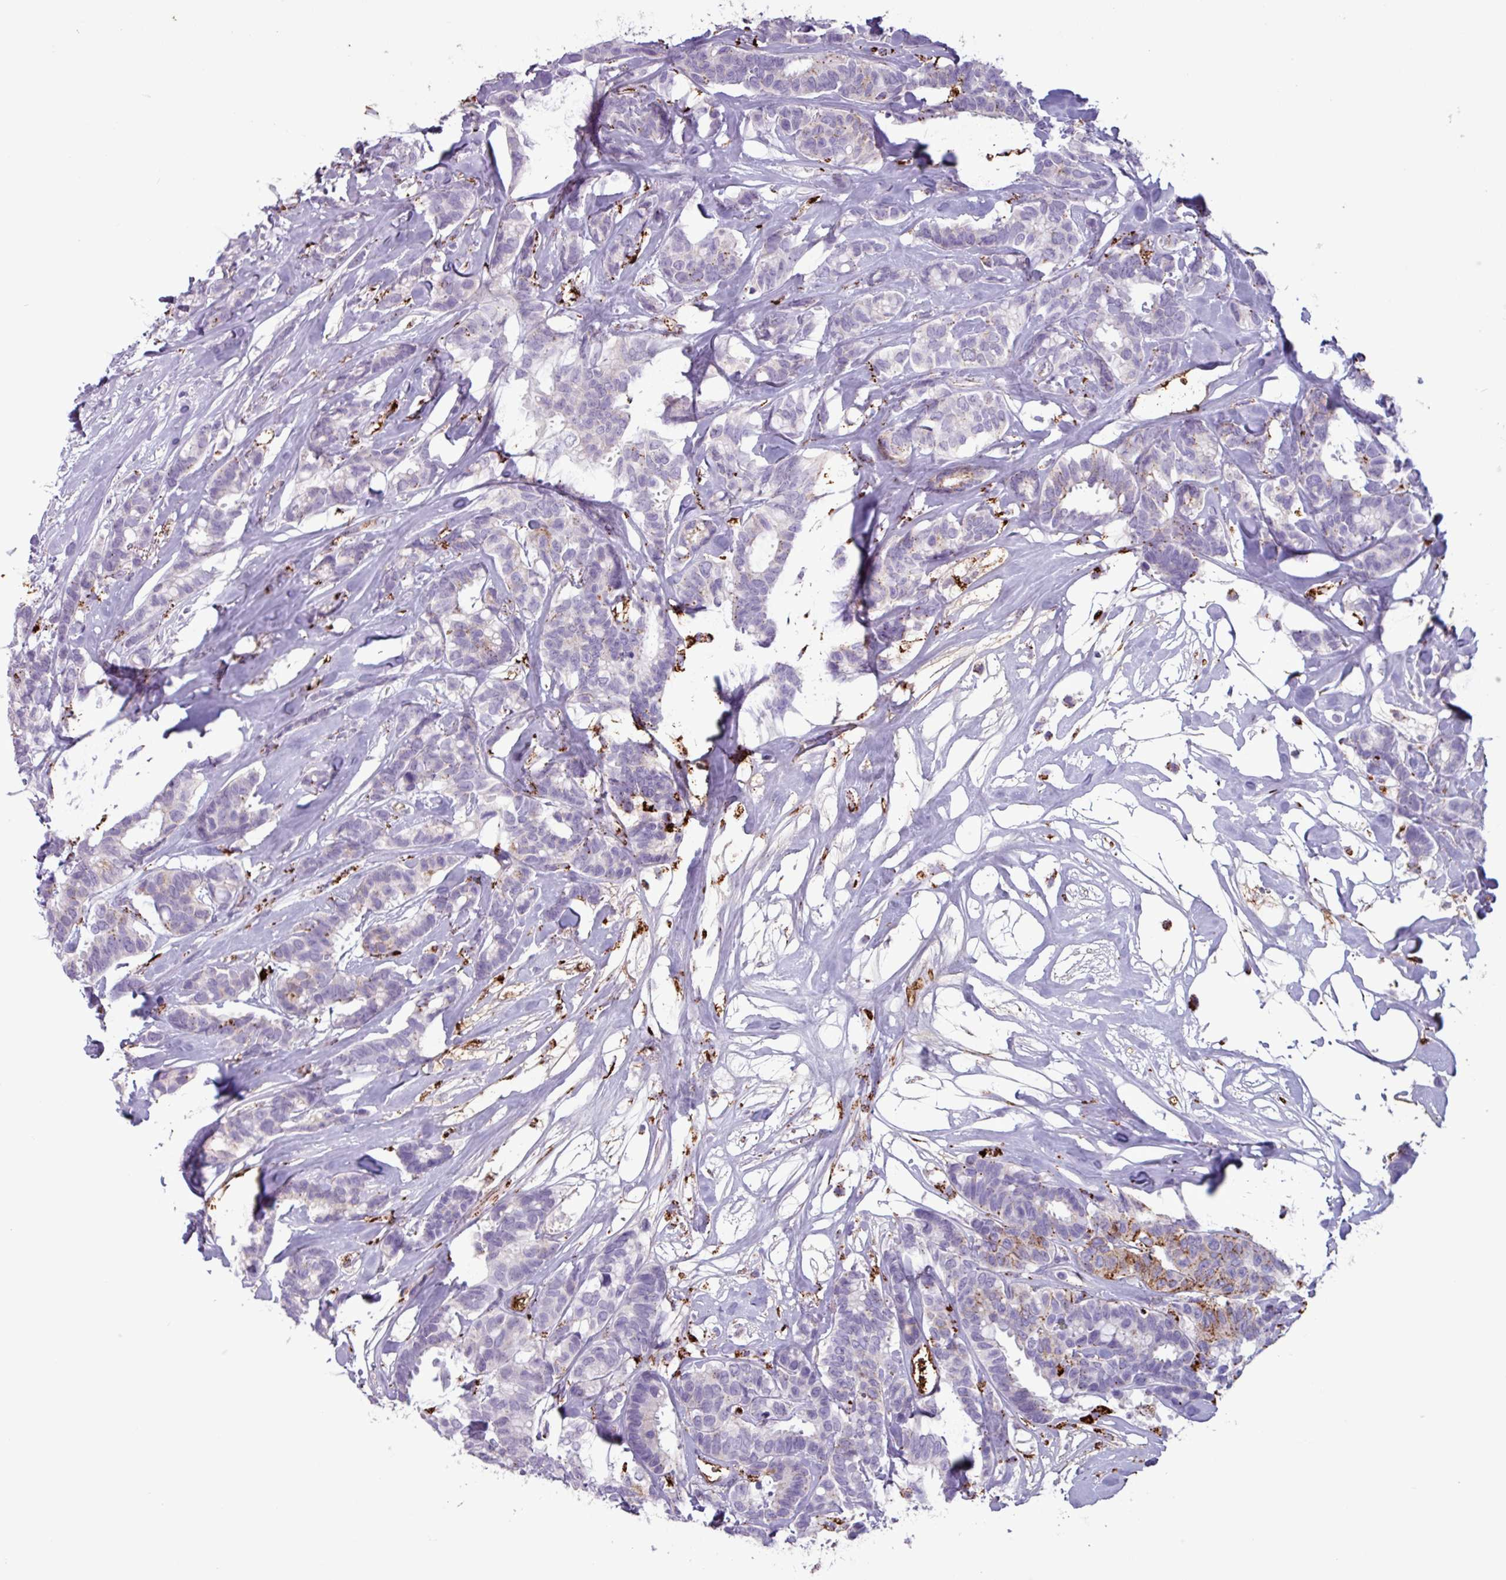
{"staining": {"intensity": "strong", "quantity": "25%-75%", "location": "cytoplasmic/membranous"}, "tissue": "breast cancer", "cell_type": "Tumor cells", "image_type": "cancer", "snomed": [{"axis": "morphology", "description": "Duct carcinoma"}, {"axis": "topography", "description": "Breast"}], "caption": "DAB (3,3'-diaminobenzidine) immunohistochemical staining of breast infiltrating ductal carcinoma demonstrates strong cytoplasmic/membranous protein staining in about 25%-75% of tumor cells. The staining was performed using DAB (3,3'-diaminobenzidine) to visualize the protein expression in brown, while the nuclei were stained in blue with hematoxylin (Magnification: 20x).", "gene": "PLIN2", "patient": {"sex": "female", "age": 87}}